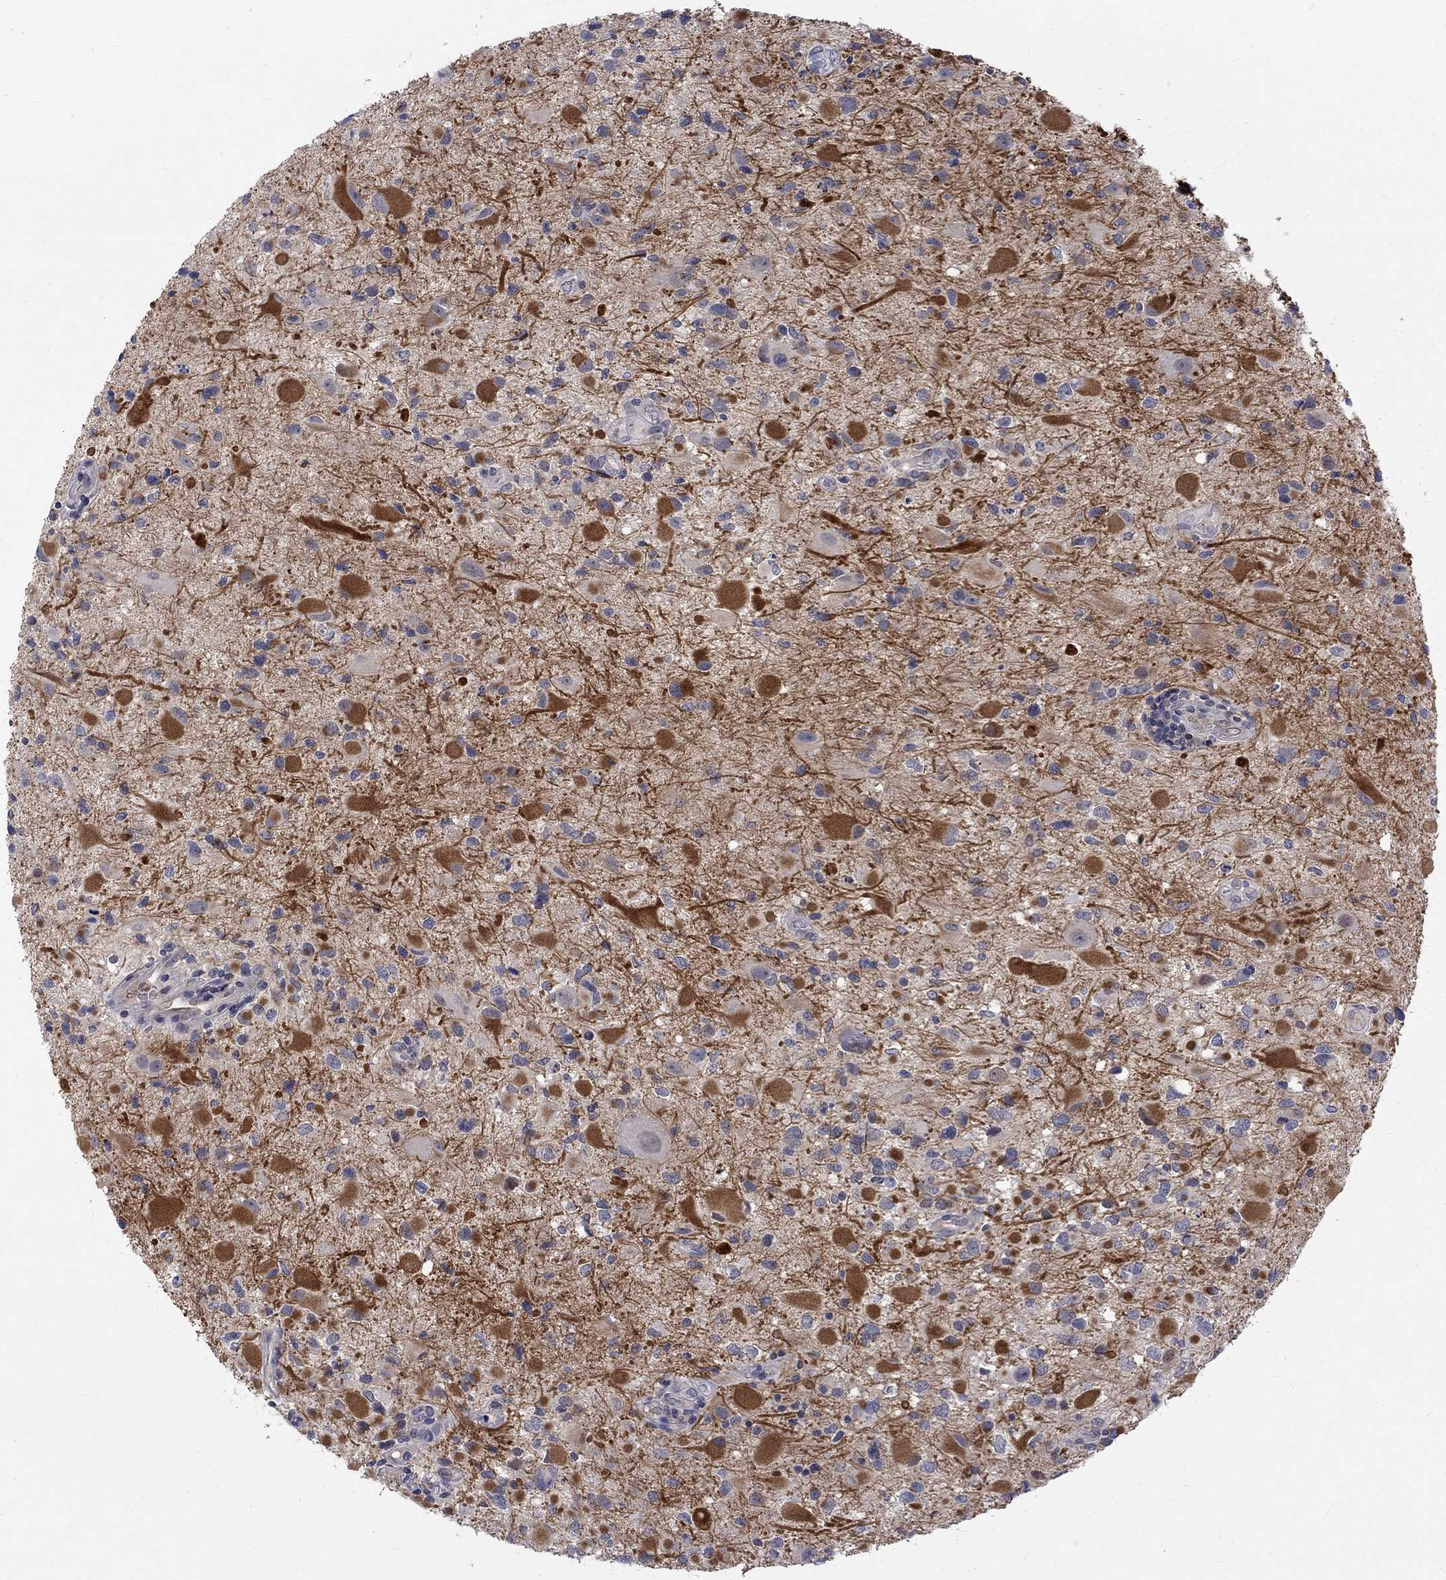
{"staining": {"intensity": "strong", "quantity": "25%-75%", "location": "cytoplasmic/membranous"}, "tissue": "glioma", "cell_type": "Tumor cells", "image_type": "cancer", "snomed": [{"axis": "morphology", "description": "Glioma, malignant, Low grade"}, {"axis": "topography", "description": "Brain"}], "caption": "Low-grade glioma (malignant) stained for a protein reveals strong cytoplasmic/membranous positivity in tumor cells.", "gene": "HKDC1", "patient": {"sex": "female", "age": 32}}